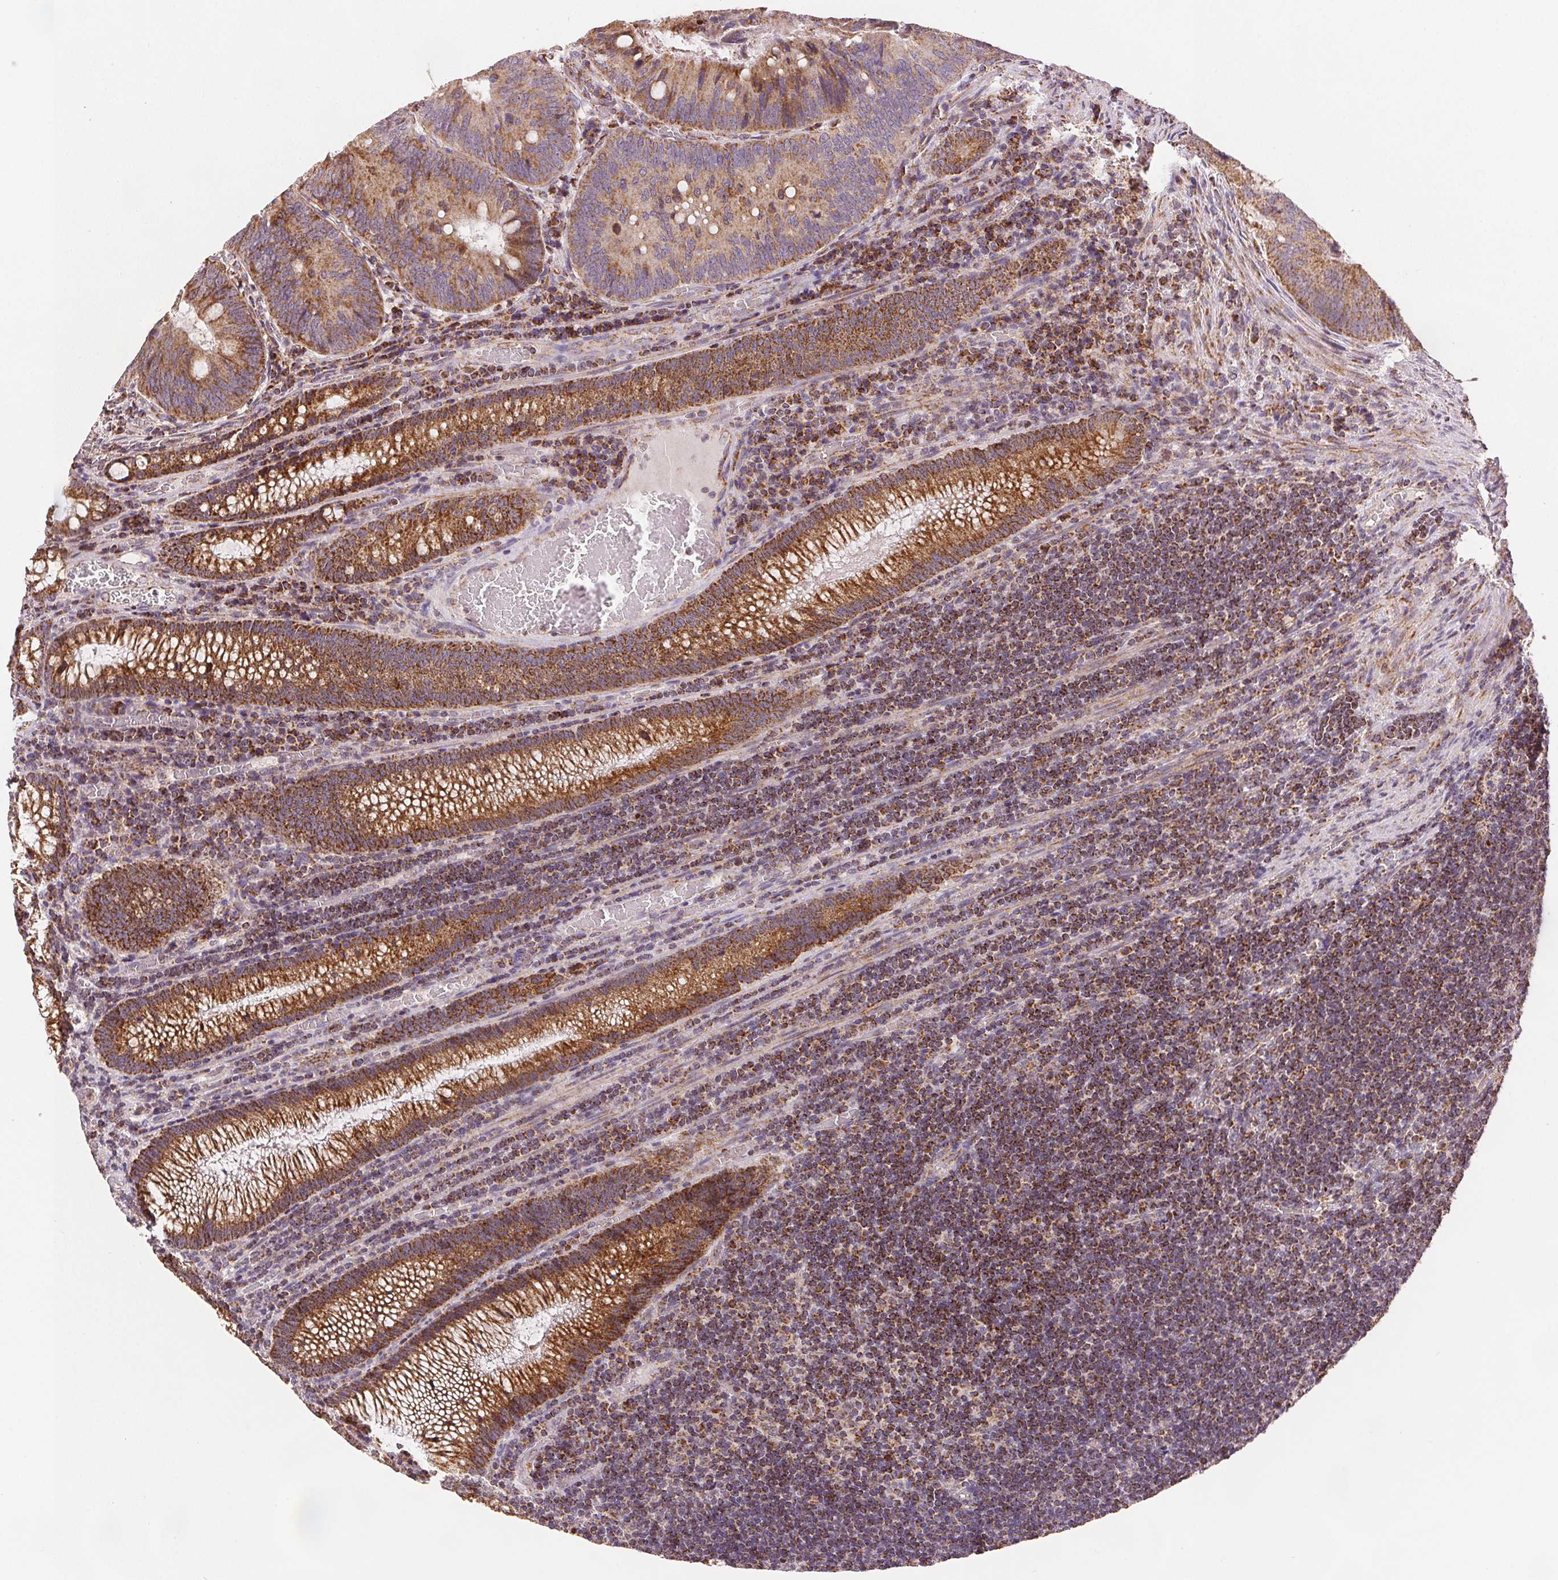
{"staining": {"intensity": "strong", "quantity": ">75%", "location": "cytoplasmic/membranous"}, "tissue": "colorectal cancer", "cell_type": "Tumor cells", "image_type": "cancer", "snomed": [{"axis": "morphology", "description": "Adenocarcinoma, NOS"}, {"axis": "topography", "description": "Colon"}], "caption": "There is high levels of strong cytoplasmic/membranous expression in tumor cells of adenocarcinoma (colorectal), as demonstrated by immunohistochemical staining (brown color).", "gene": "SDHB", "patient": {"sex": "male", "age": 67}}